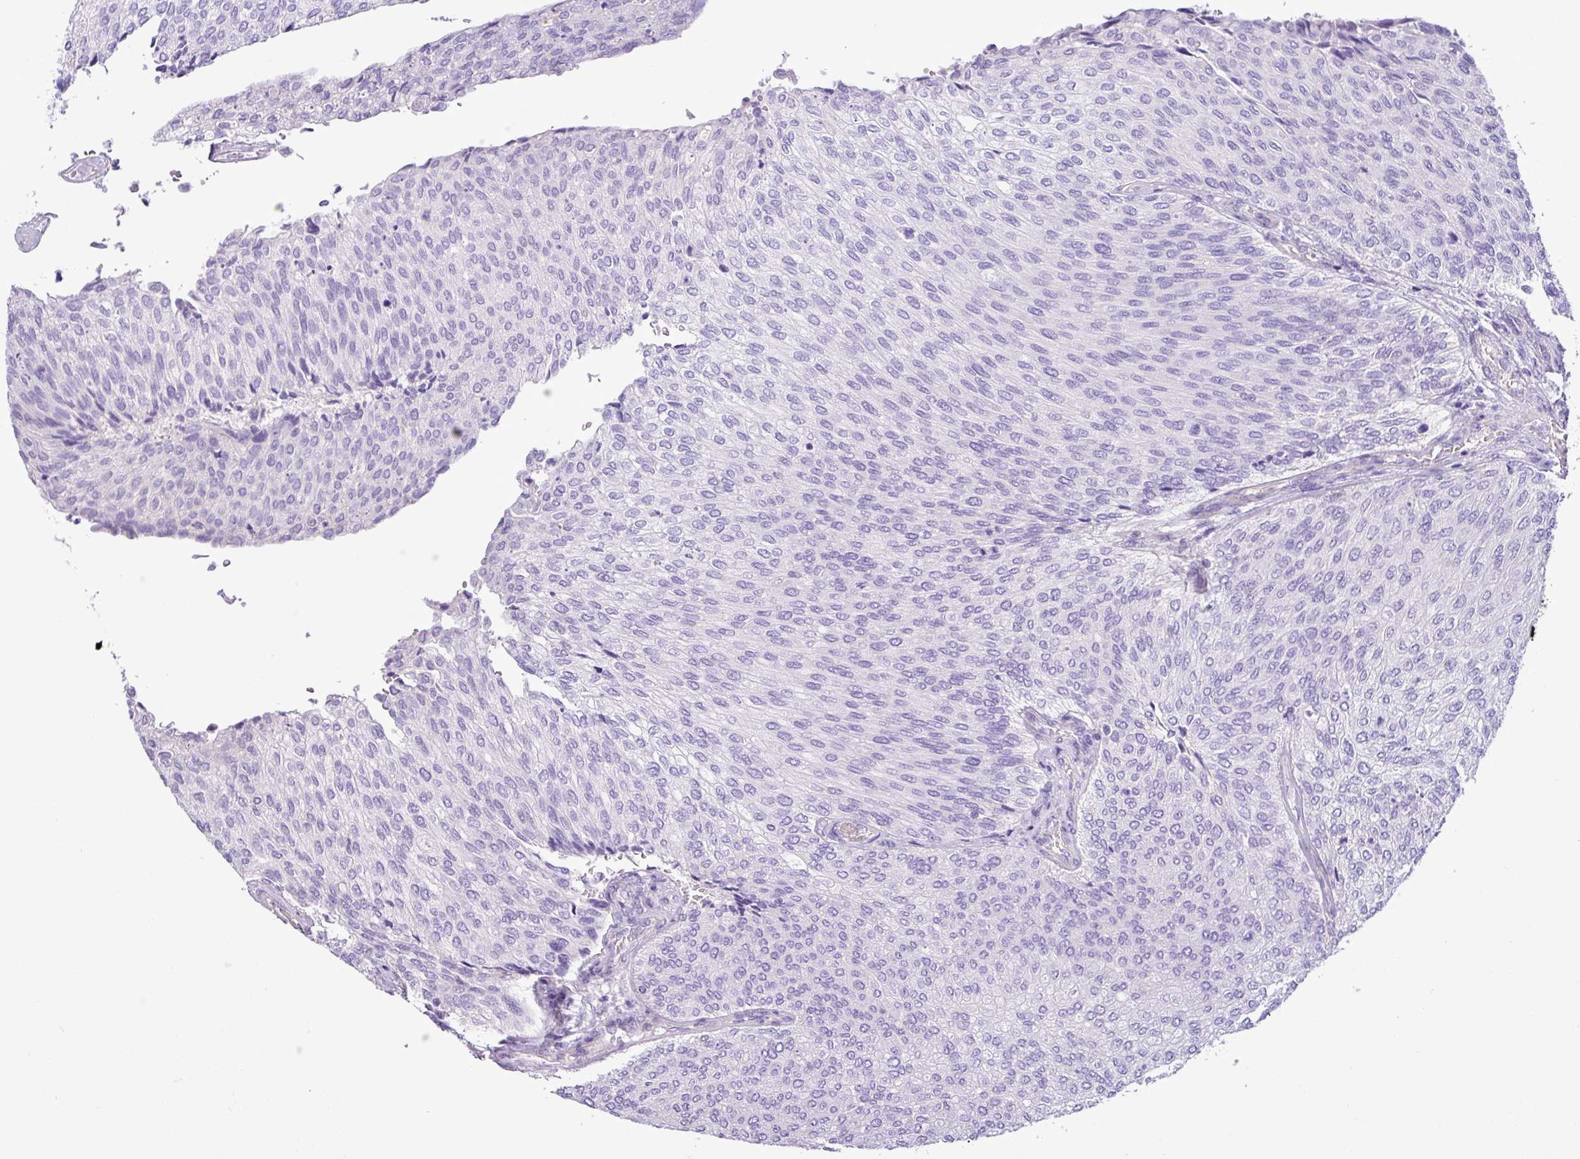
{"staining": {"intensity": "negative", "quantity": "none", "location": "none"}, "tissue": "urothelial cancer", "cell_type": "Tumor cells", "image_type": "cancer", "snomed": [{"axis": "morphology", "description": "Urothelial carcinoma, Low grade"}, {"axis": "topography", "description": "Urinary bladder"}], "caption": "A micrograph of human low-grade urothelial carcinoma is negative for staining in tumor cells.", "gene": "ZNF334", "patient": {"sex": "female", "age": 79}}